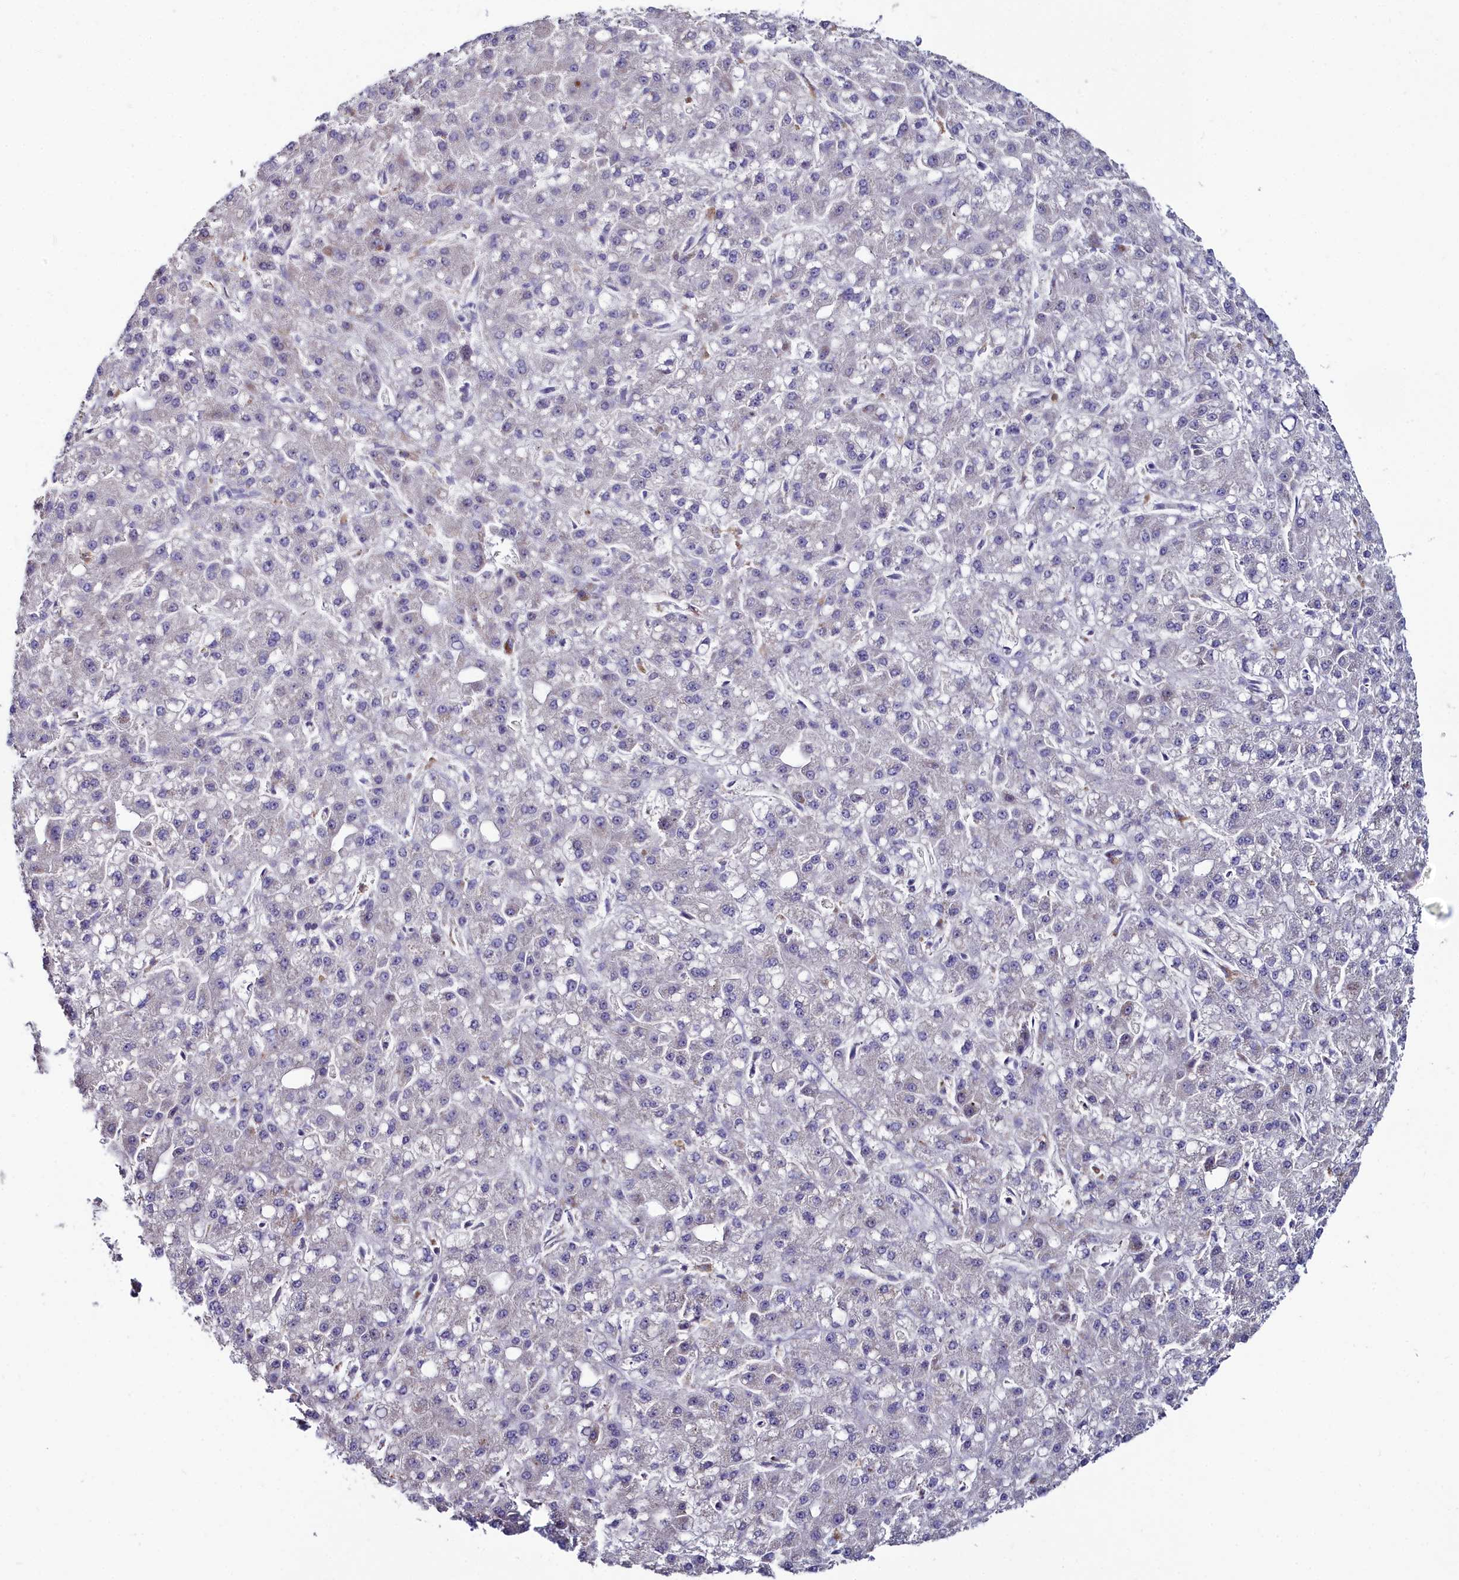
{"staining": {"intensity": "negative", "quantity": "none", "location": "none"}, "tissue": "liver cancer", "cell_type": "Tumor cells", "image_type": "cancer", "snomed": [{"axis": "morphology", "description": "Carcinoma, Hepatocellular, NOS"}, {"axis": "topography", "description": "Liver"}], "caption": "Liver cancer (hepatocellular carcinoma) was stained to show a protein in brown. There is no significant staining in tumor cells.", "gene": "C4orf19", "patient": {"sex": "male", "age": 67}}